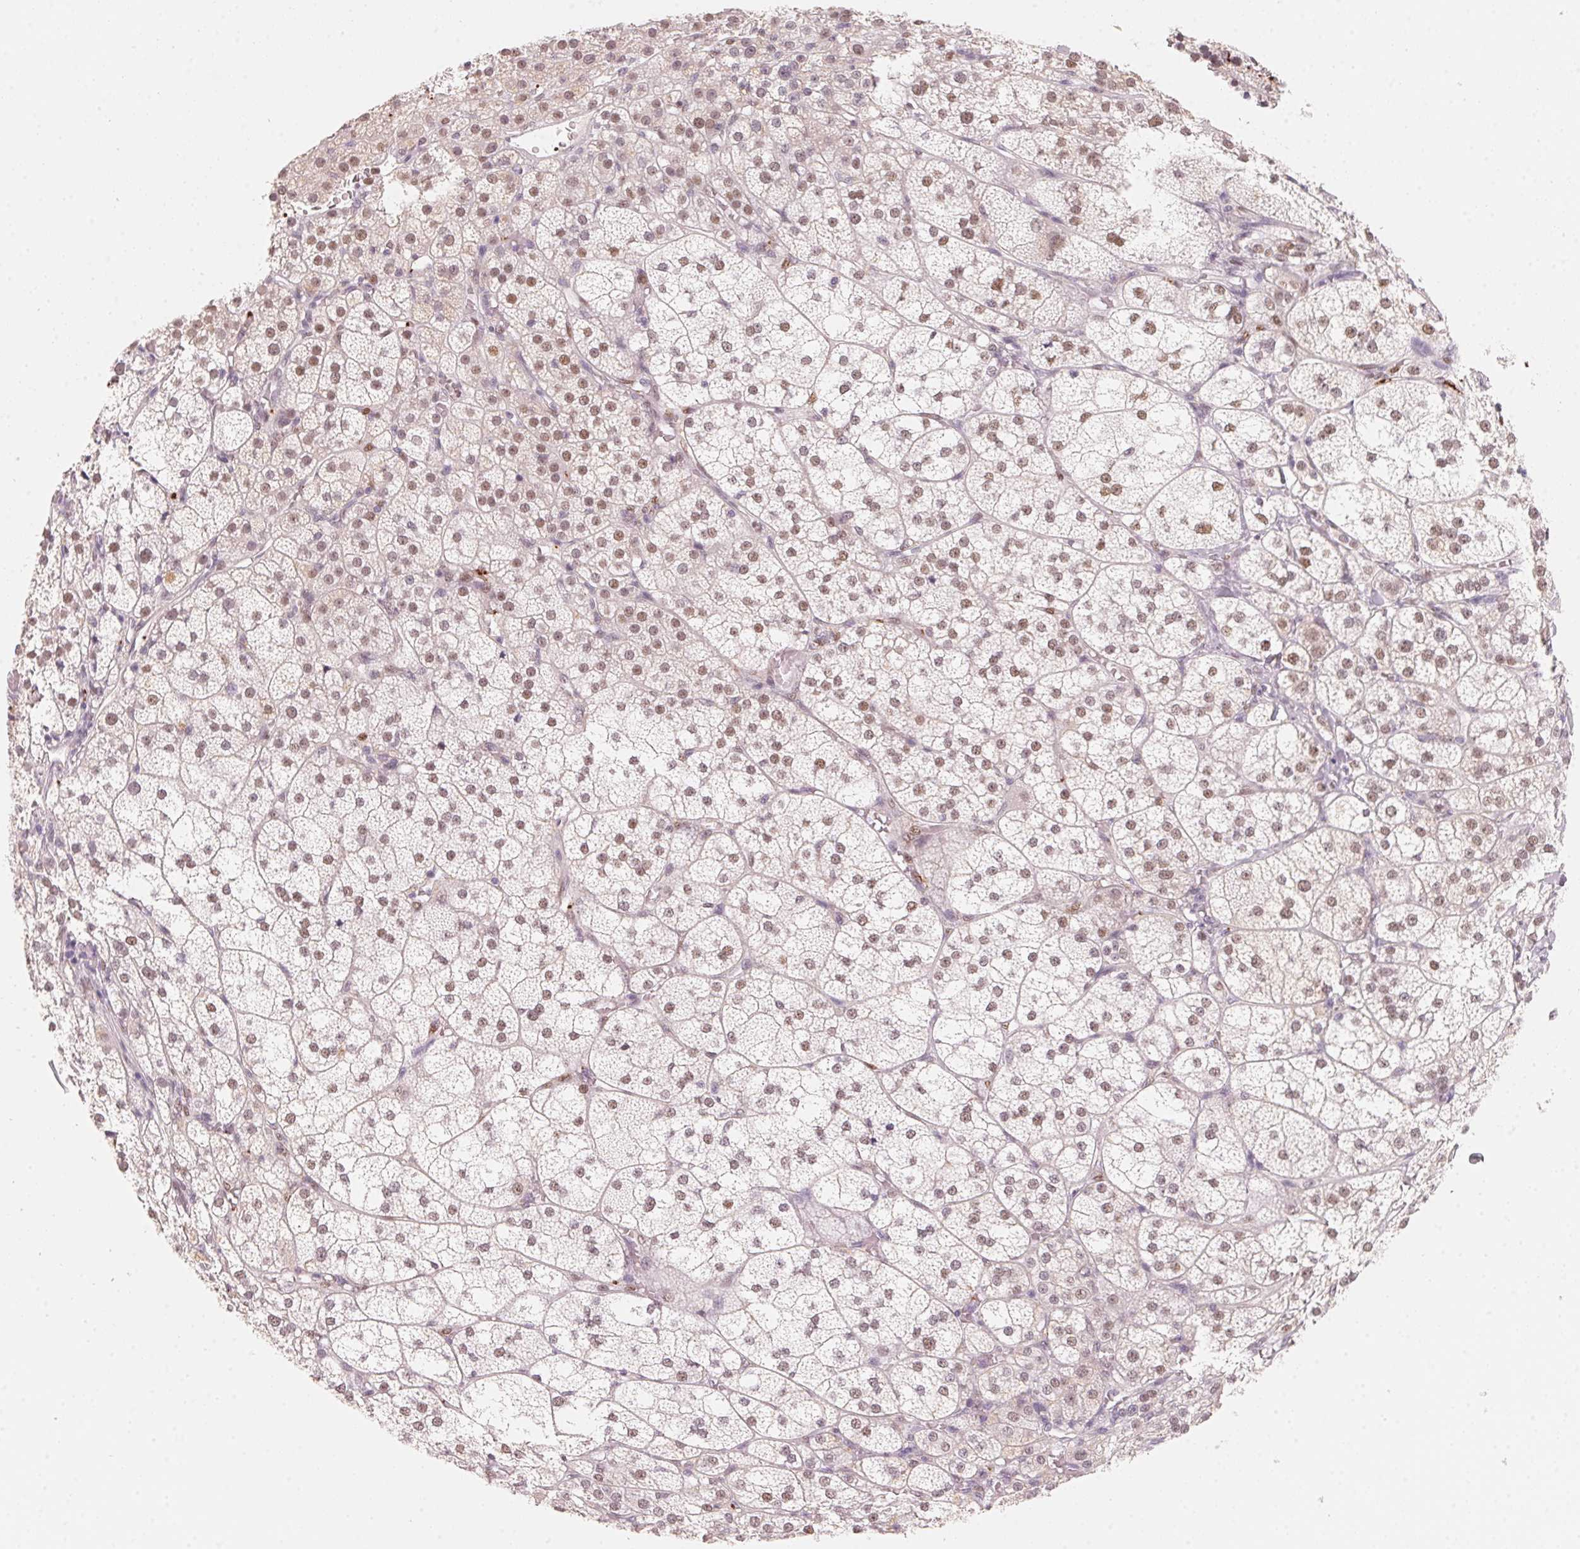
{"staining": {"intensity": "moderate", "quantity": ">75%", "location": "nuclear"}, "tissue": "adrenal gland", "cell_type": "Glandular cells", "image_type": "normal", "snomed": [{"axis": "morphology", "description": "Normal tissue, NOS"}, {"axis": "topography", "description": "Adrenal gland"}], "caption": "Immunohistochemistry (IHC) staining of normal adrenal gland, which exhibits medium levels of moderate nuclear staining in about >75% of glandular cells indicating moderate nuclear protein expression. The staining was performed using DAB (brown) for protein detection and nuclei were counterstained in hematoxylin (blue).", "gene": "ARHGAP22", "patient": {"sex": "female", "age": 60}}